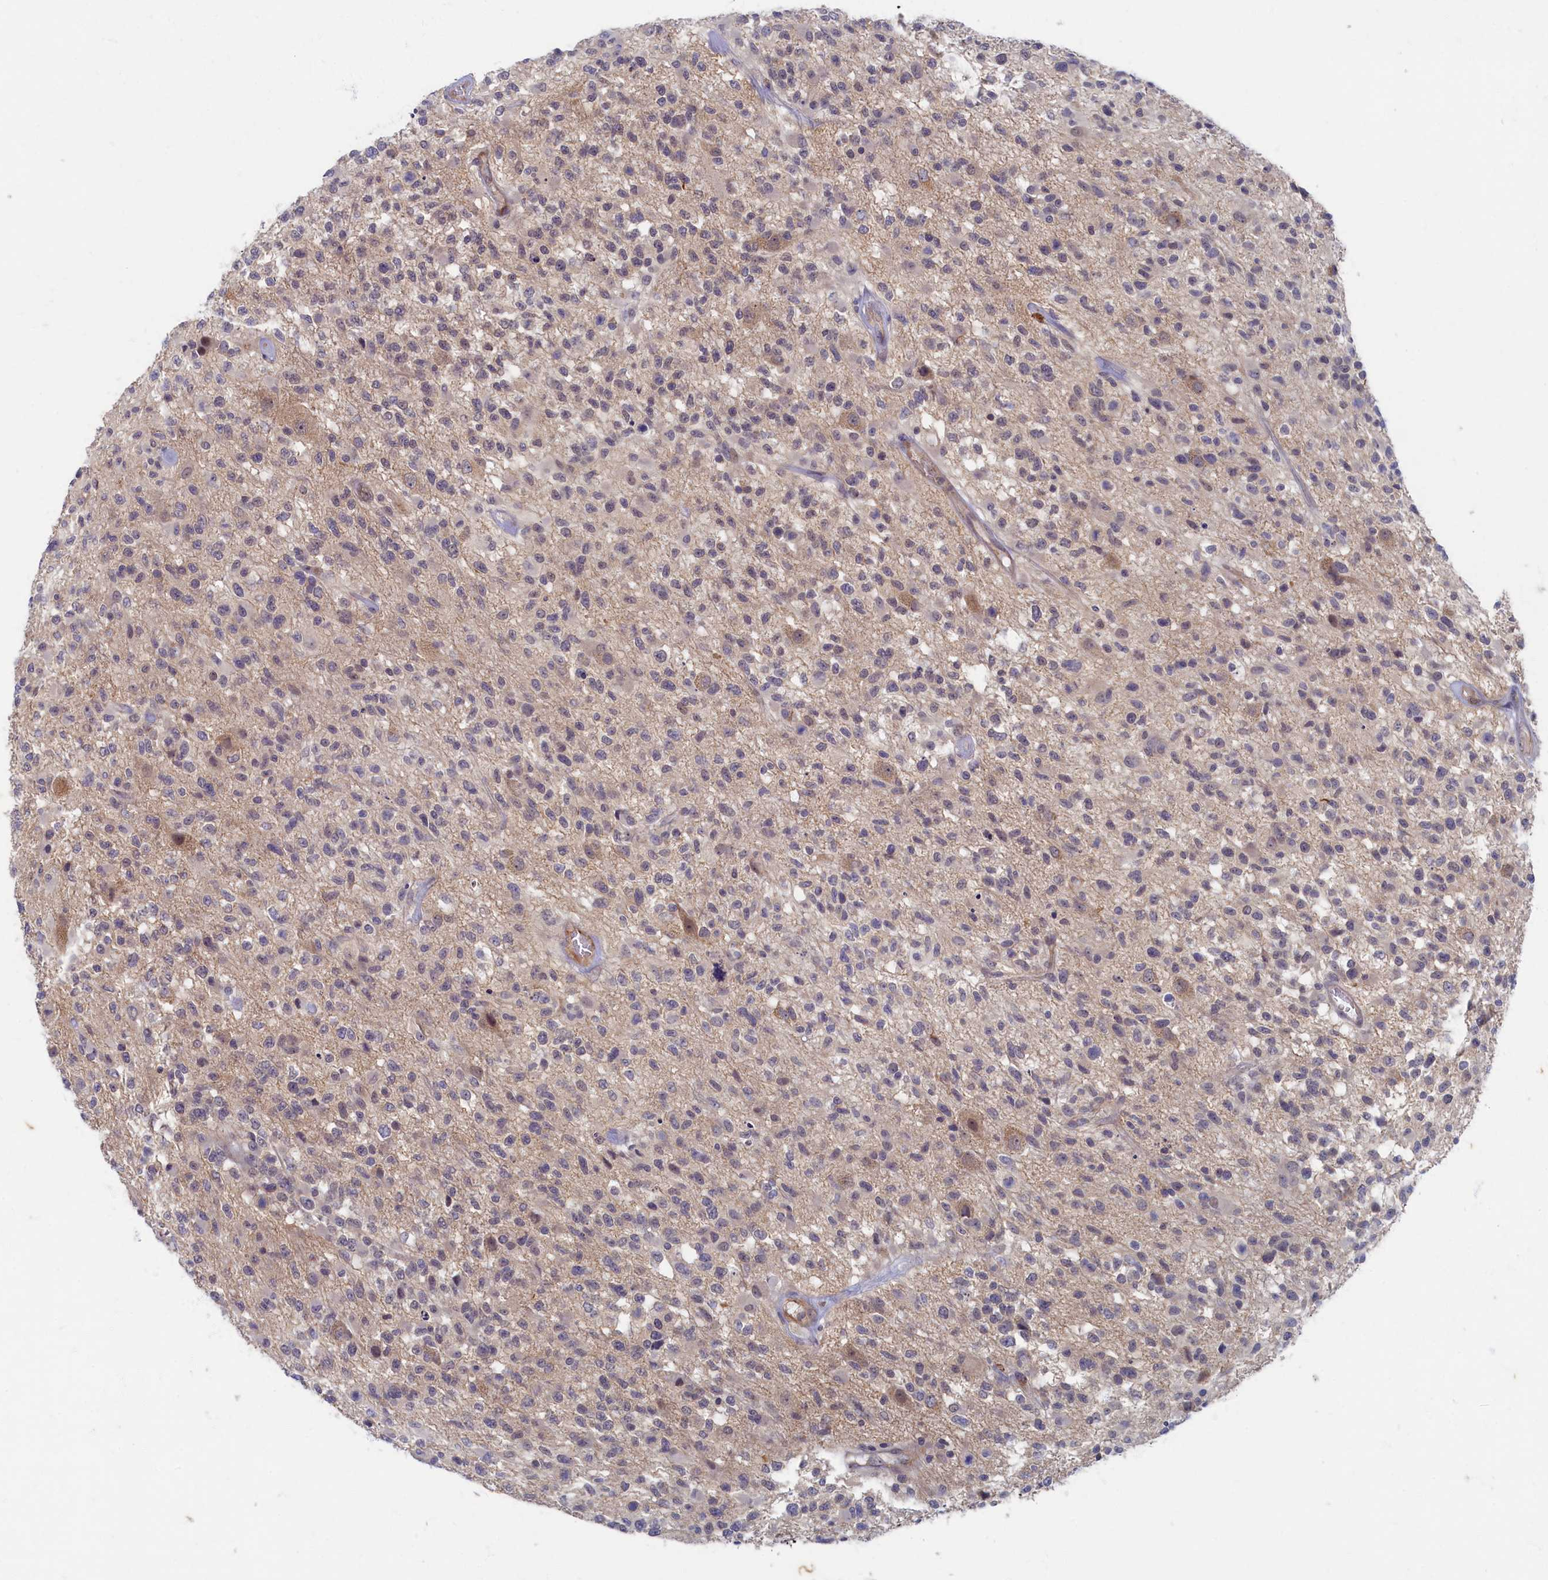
{"staining": {"intensity": "negative", "quantity": "none", "location": "none"}, "tissue": "glioma", "cell_type": "Tumor cells", "image_type": "cancer", "snomed": [{"axis": "morphology", "description": "Glioma, malignant, High grade"}, {"axis": "morphology", "description": "Glioblastoma, NOS"}, {"axis": "topography", "description": "Brain"}], "caption": "Glioma was stained to show a protein in brown. There is no significant staining in tumor cells.", "gene": "WDR59", "patient": {"sex": "male", "age": 60}}